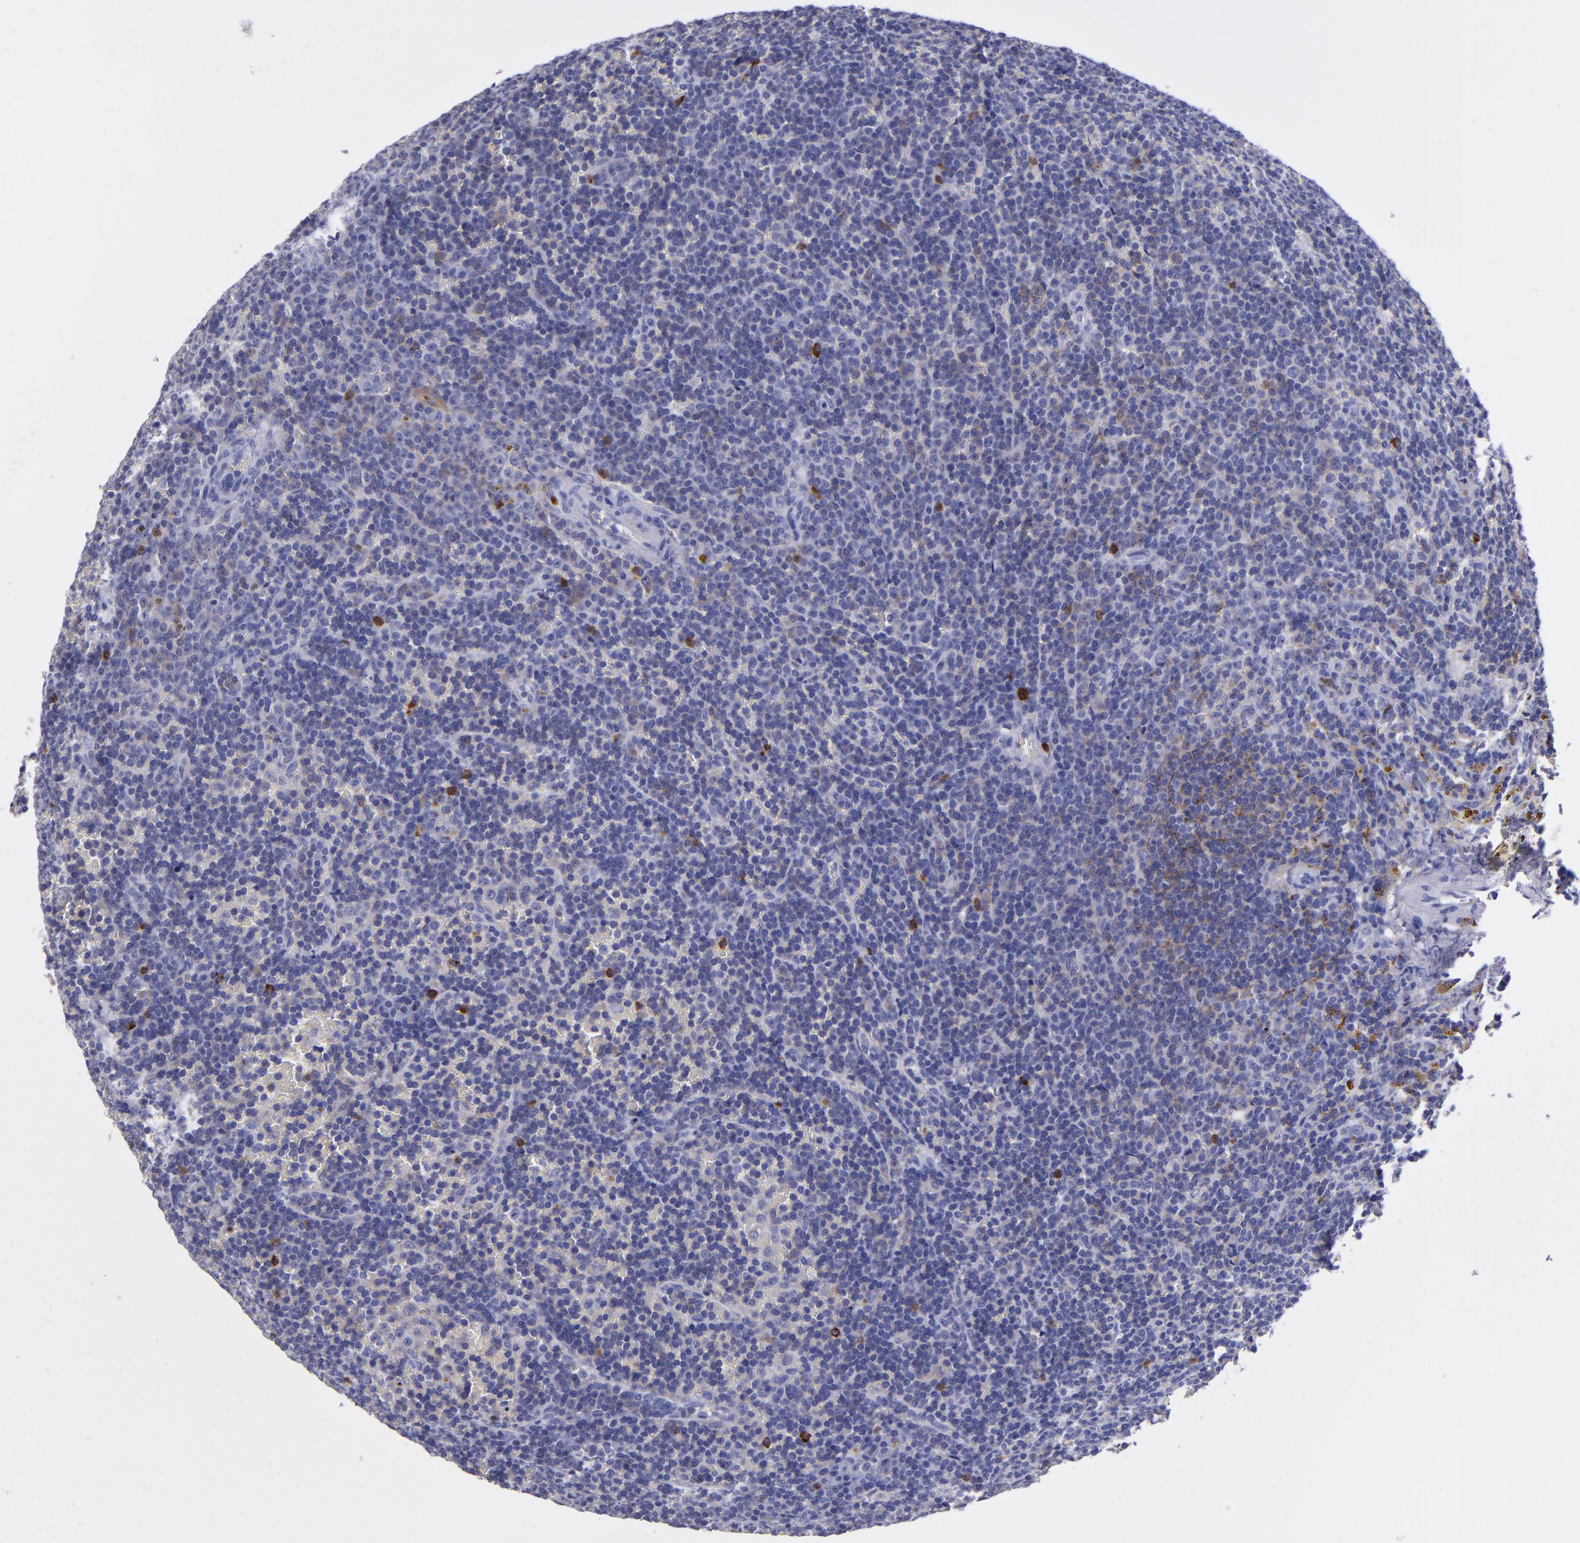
{"staining": {"intensity": "negative", "quantity": "none", "location": "none"}, "tissue": "lymphoma", "cell_type": "Tumor cells", "image_type": "cancer", "snomed": [{"axis": "morphology", "description": "Malignant lymphoma, non-Hodgkin's type, Low grade"}, {"axis": "topography", "description": "Spleen"}], "caption": "This is an immunohistochemistry micrograph of human low-grade malignant lymphoma, non-Hodgkin's type. There is no positivity in tumor cells.", "gene": "CR1", "patient": {"sex": "male", "age": 80}}